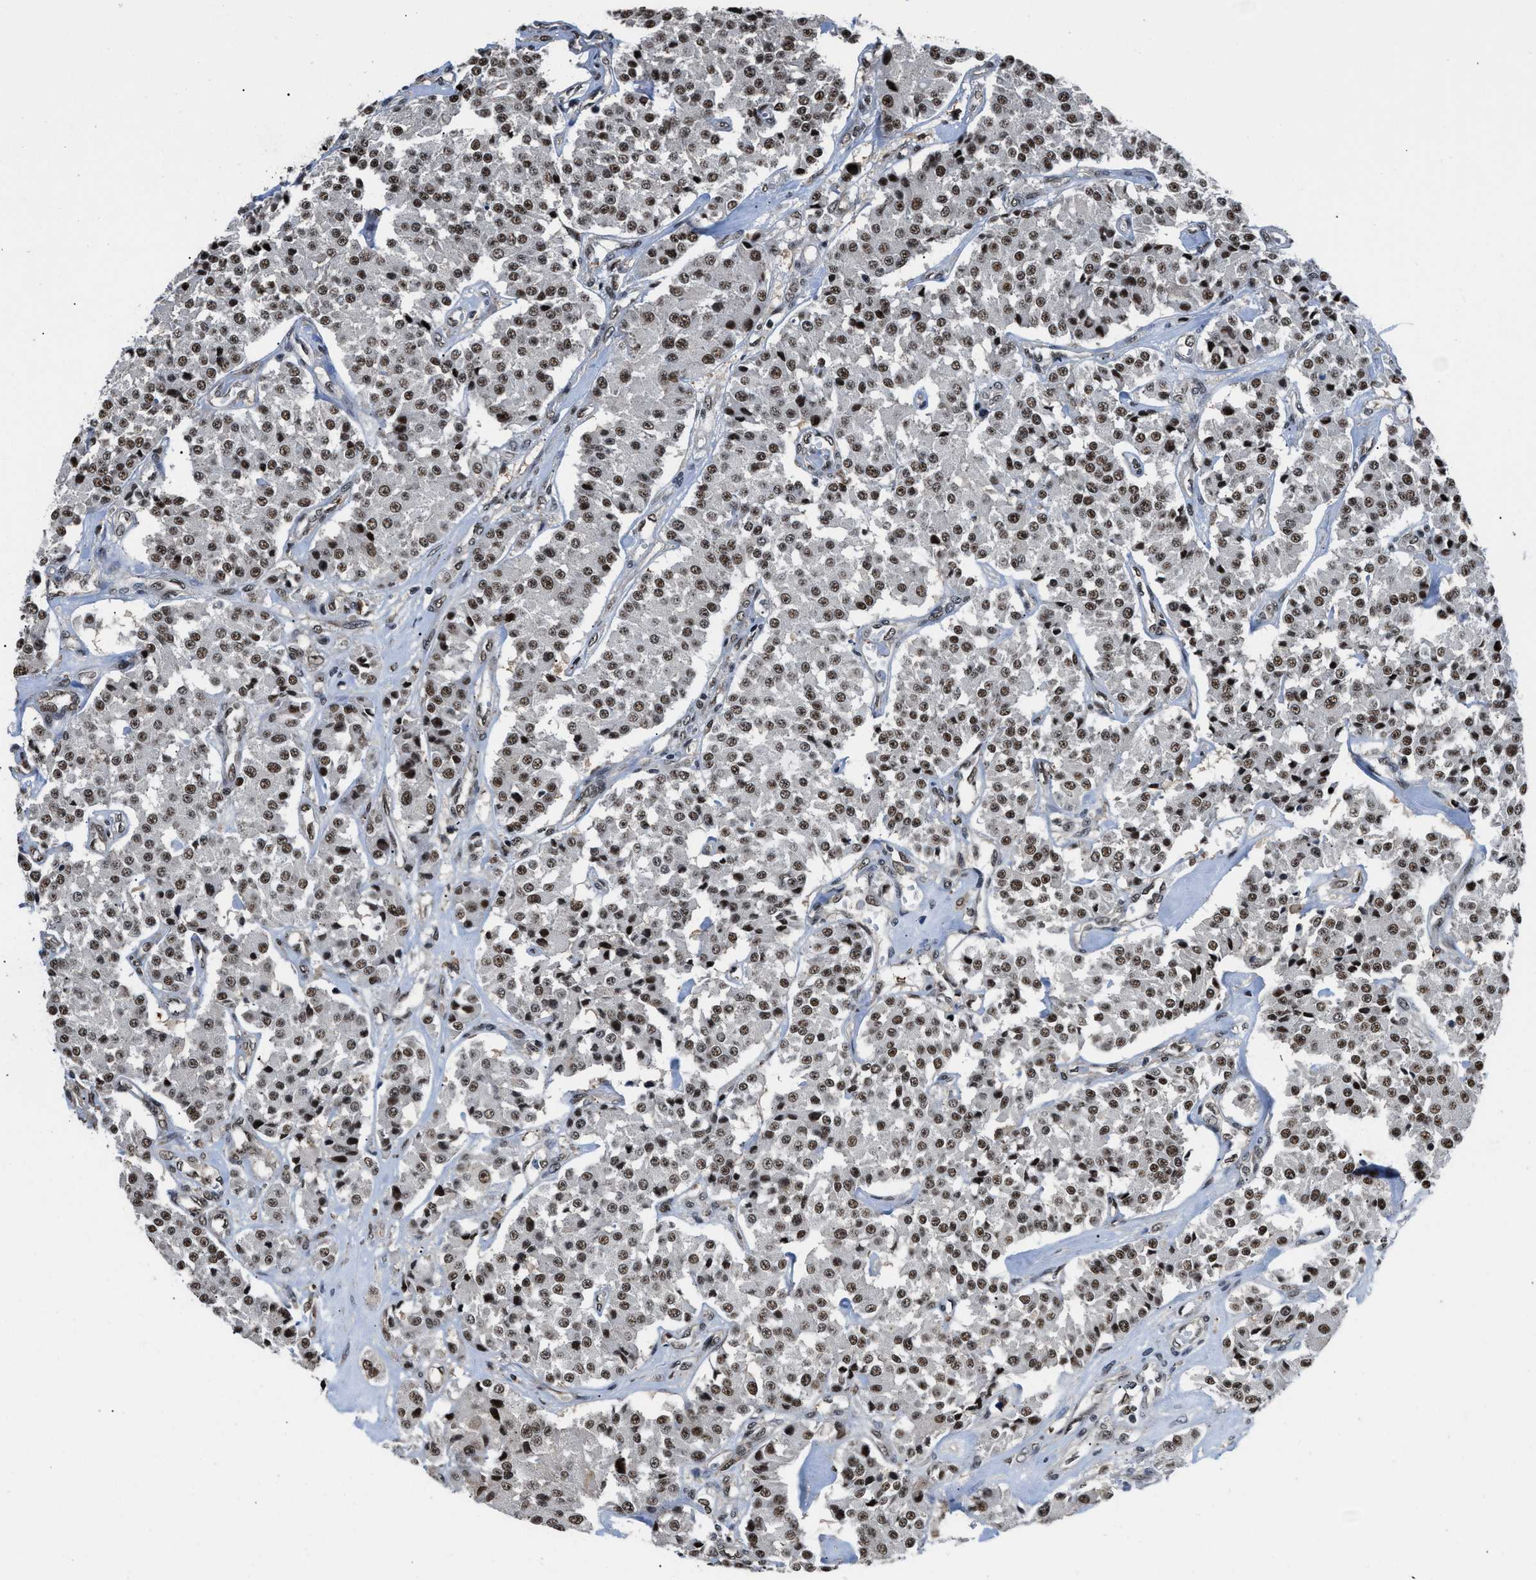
{"staining": {"intensity": "strong", "quantity": ">75%", "location": "nuclear"}, "tissue": "carcinoid", "cell_type": "Tumor cells", "image_type": "cancer", "snomed": [{"axis": "morphology", "description": "Carcinoid, malignant, NOS"}, {"axis": "topography", "description": "Pancreas"}], "caption": "Tumor cells show strong nuclear staining in about >75% of cells in malignant carcinoid.", "gene": "HNRNPH2", "patient": {"sex": "male", "age": 41}}